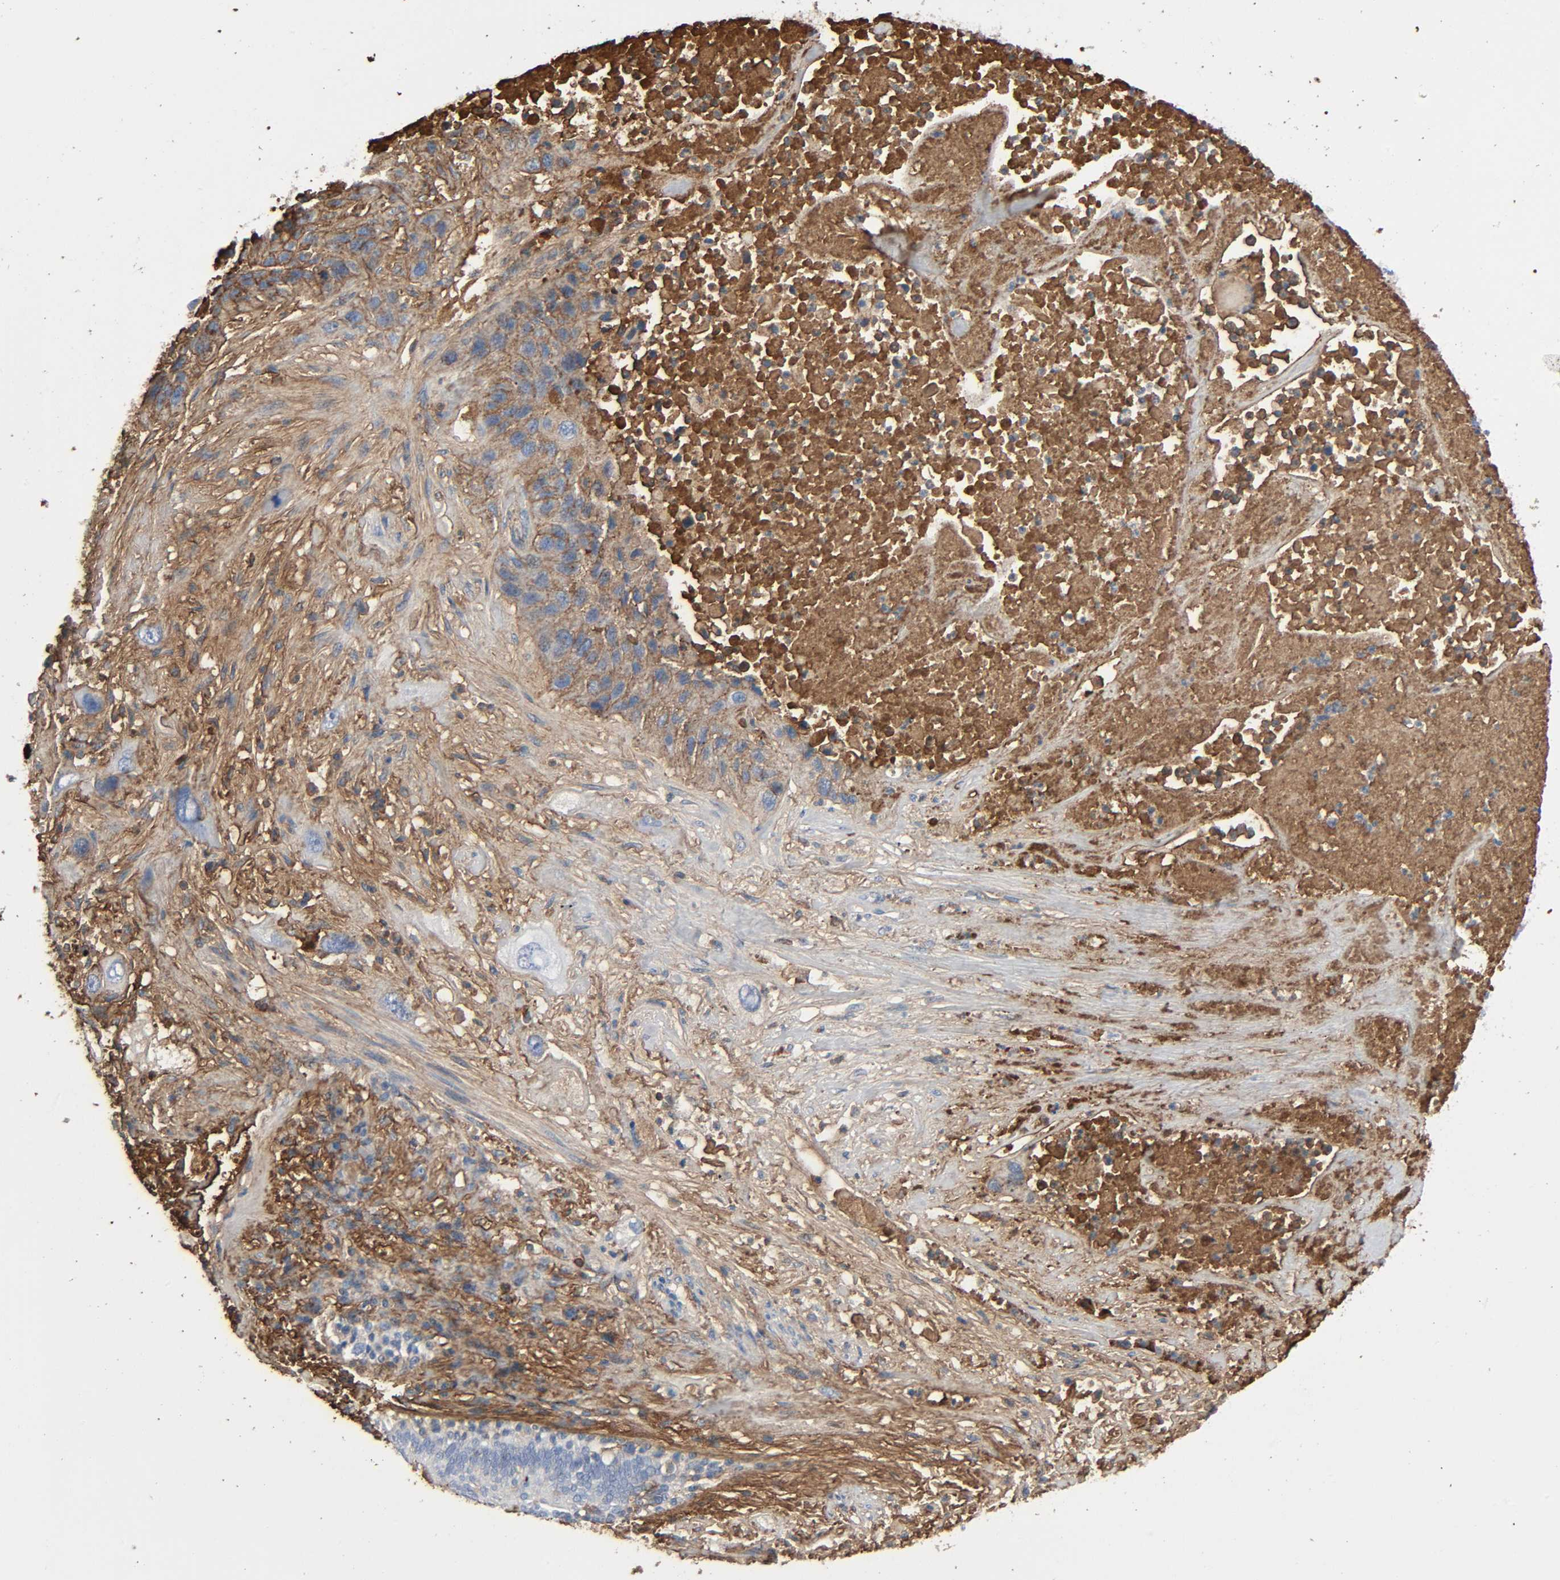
{"staining": {"intensity": "moderate", "quantity": "25%-75%", "location": "cytoplasmic/membranous"}, "tissue": "lung cancer", "cell_type": "Tumor cells", "image_type": "cancer", "snomed": [{"axis": "morphology", "description": "Squamous cell carcinoma, NOS"}, {"axis": "topography", "description": "Lung"}], "caption": "This photomicrograph demonstrates lung cancer stained with immunohistochemistry (IHC) to label a protein in brown. The cytoplasmic/membranous of tumor cells show moderate positivity for the protein. Nuclei are counter-stained blue.", "gene": "C3", "patient": {"sex": "female", "age": 76}}